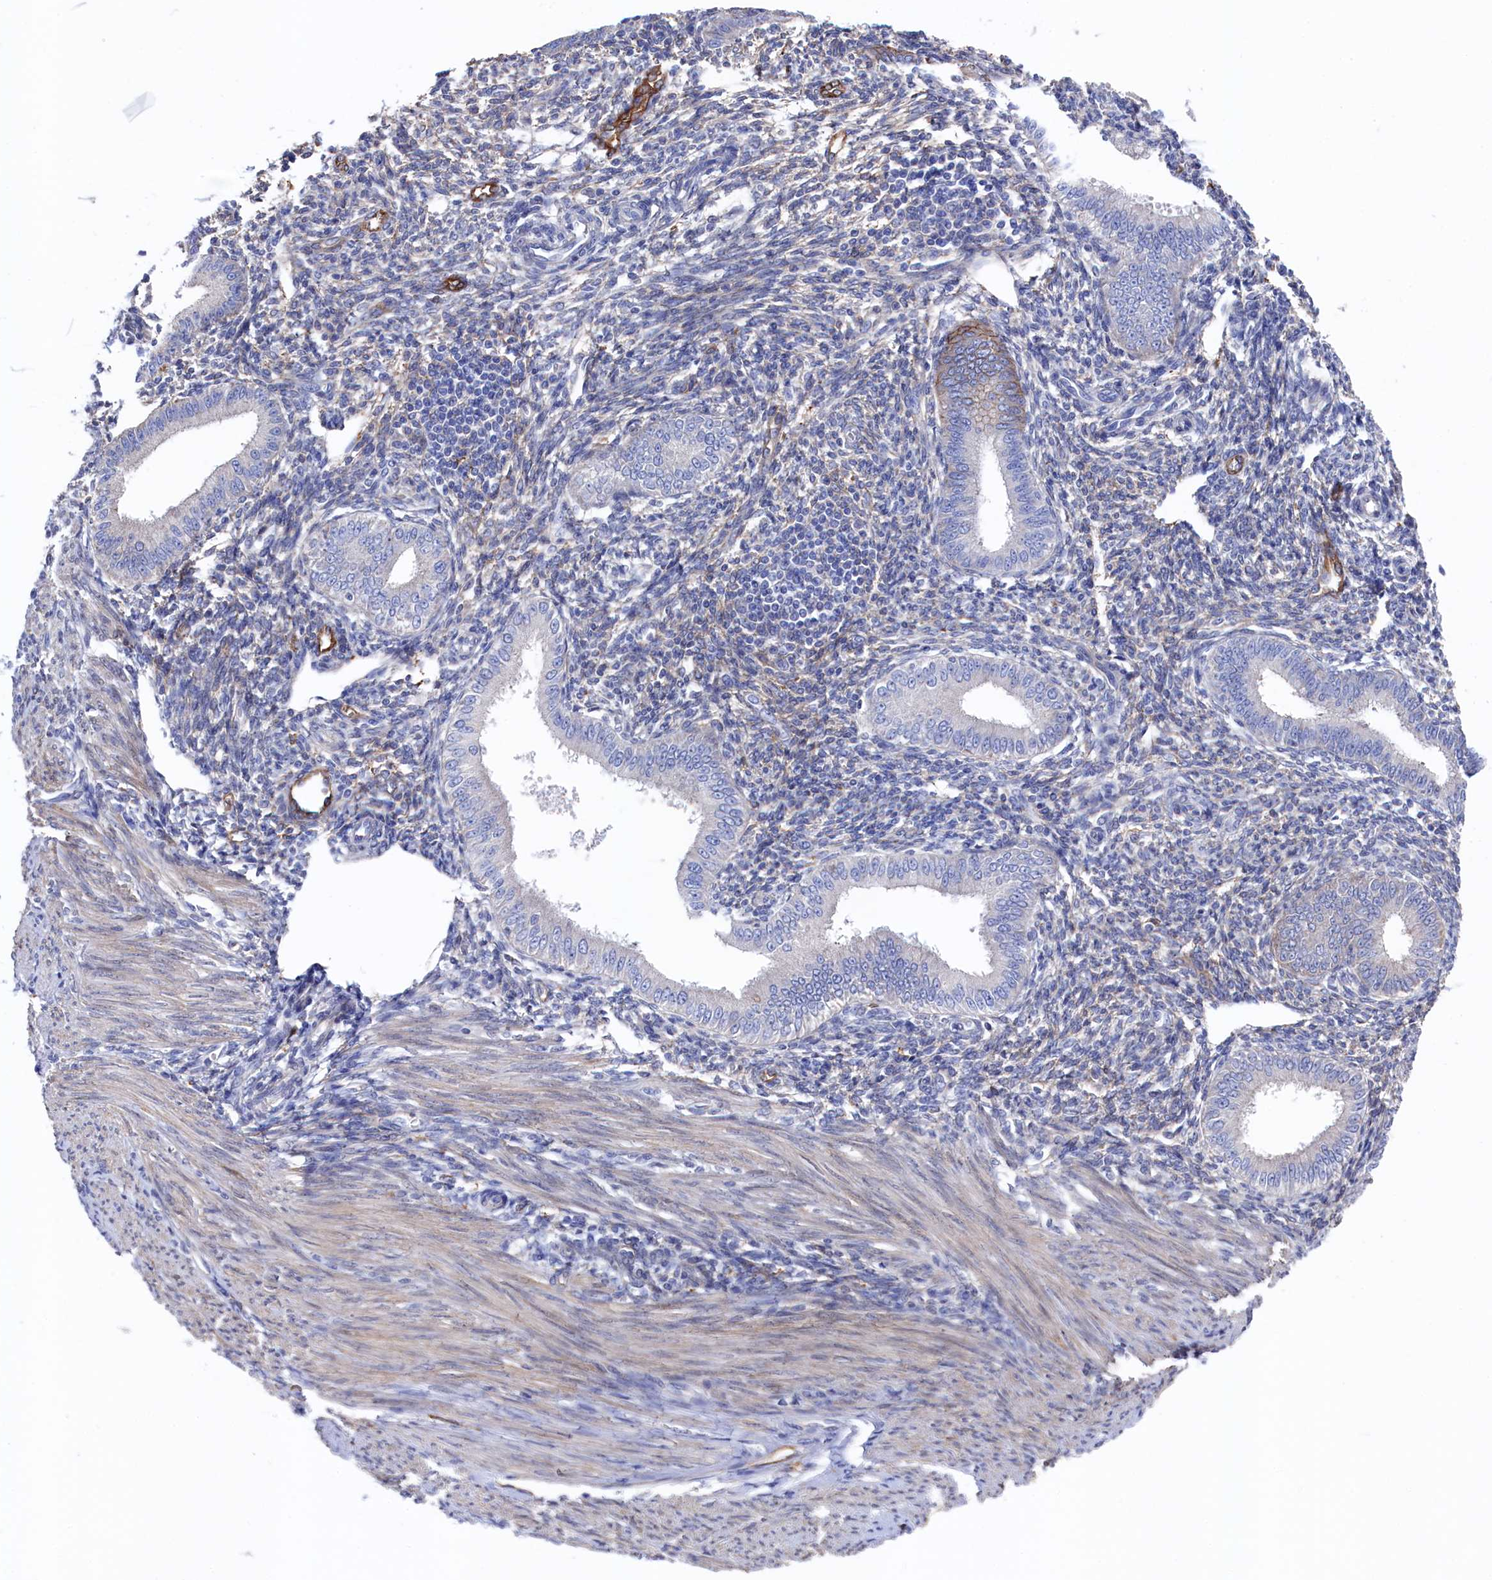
{"staining": {"intensity": "negative", "quantity": "none", "location": "none"}, "tissue": "endometrium", "cell_type": "Cells in endometrial stroma", "image_type": "normal", "snomed": [{"axis": "morphology", "description": "Normal tissue, NOS"}, {"axis": "topography", "description": "Uterus"}, {"axis": "topography", "description": "Endometrium"}], "caption": "A photomicrograph of endometrium stained for a protein reveals no brown staining in cells in endometrial stroma.", "gene": "C12orf73", "patient": {"sex": "female", "age": 48}}